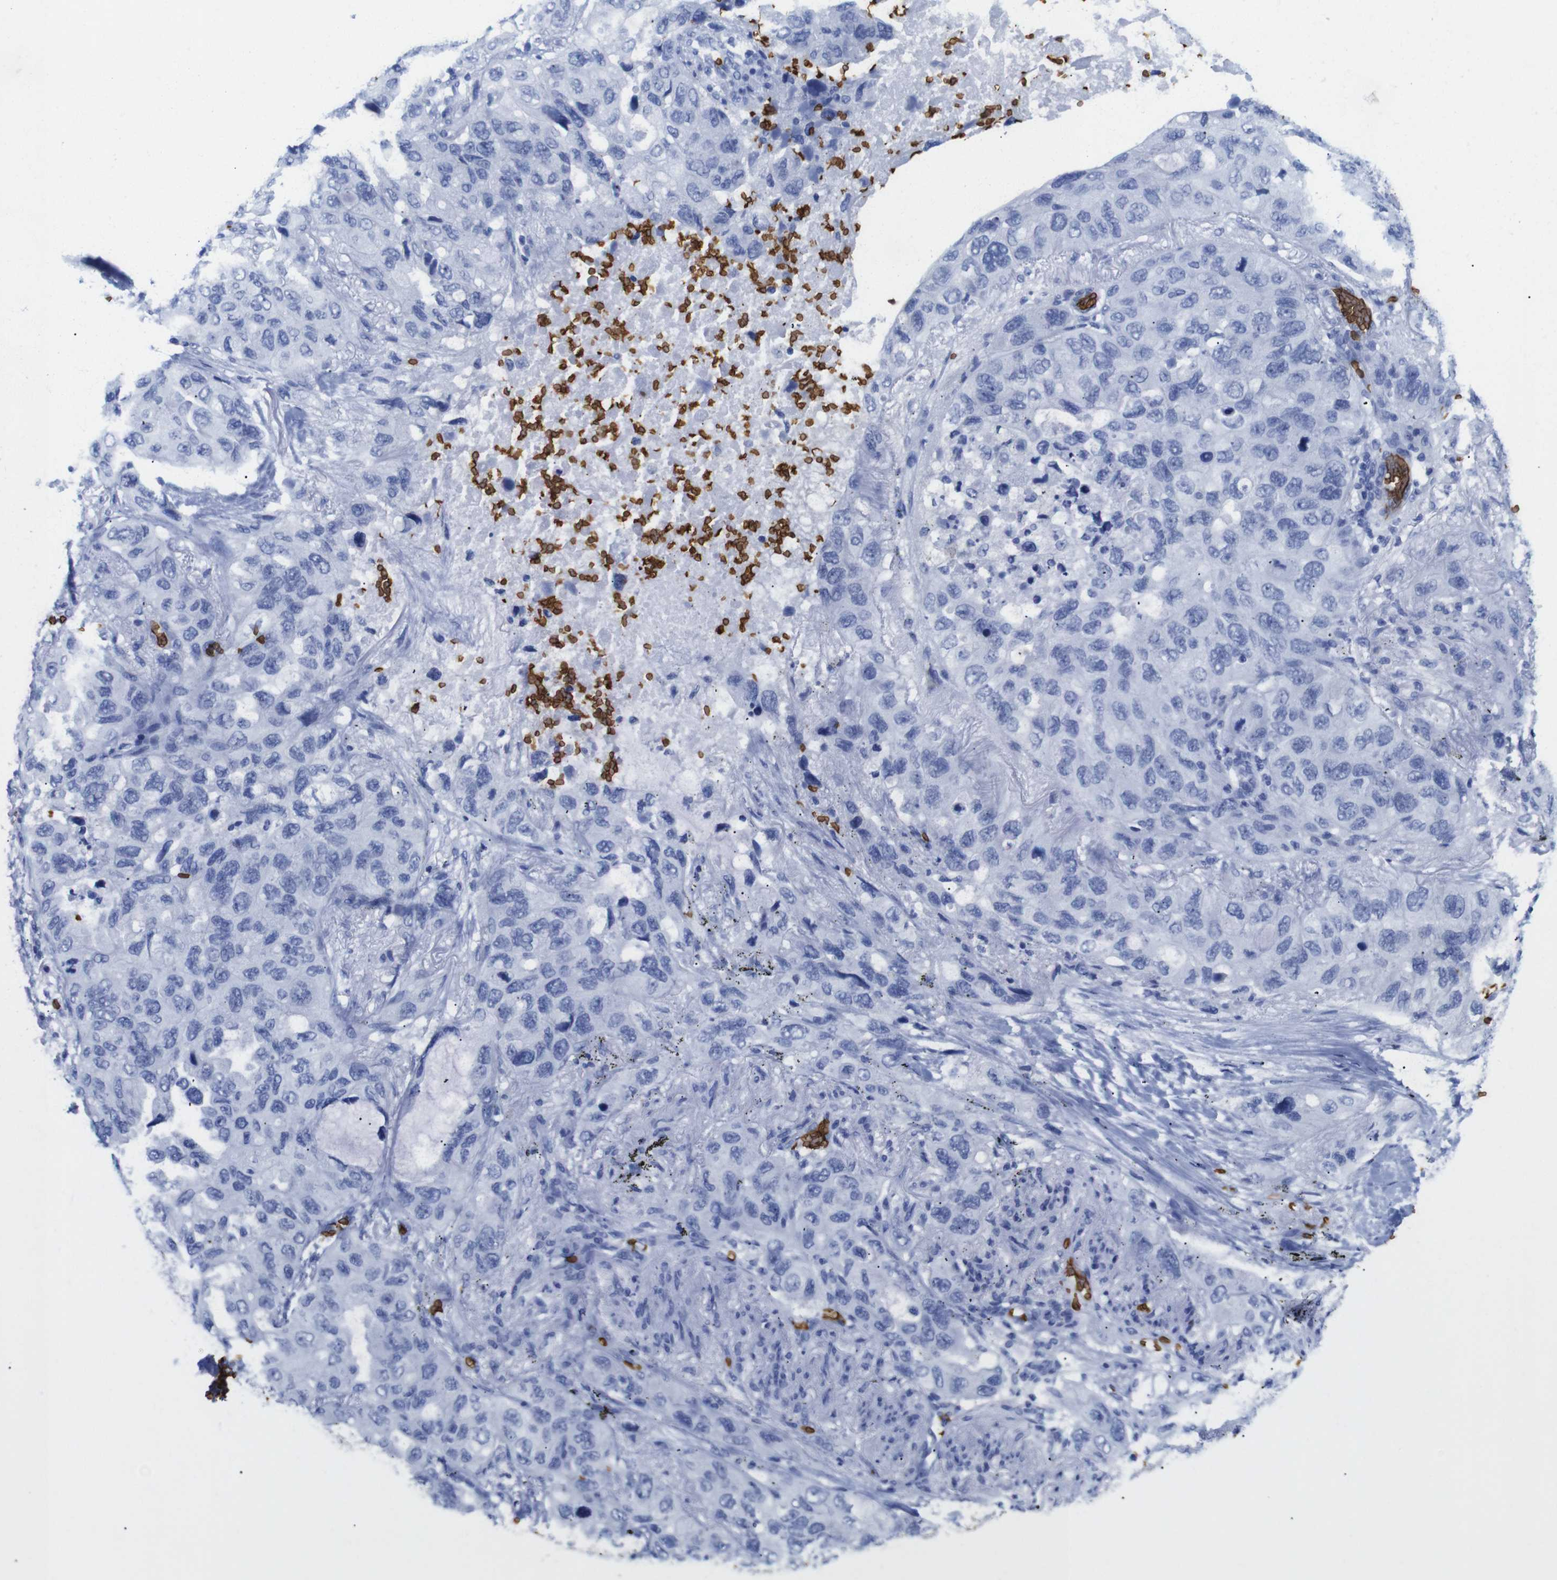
{"staining": {"intensity": "negative", "quantity": "none", "location": "none"}, "tissue": "lung cancer", "cell_type": "Tumor cells", "image_type": "cancer", "snomed": [{"axis": "morphology", "description": "Squamous cell carcinoma, NOS"}, {"axis": "topography", "description": "Lung"}], "caption": "High magnification brightfield microscopy of lung cancer (squamous cell carcinoma) stained with DAB (3,3'-diaminobenzidine) (brown) and counterstained with hematoxylin (blue): tumor cells show no significant expression. The staining is performed using DAB brown chromogen with nuclei counter-stained in using hematoxylin.", "gene": "S1PR2", "patient": {"sex": "female", "age": 73}}